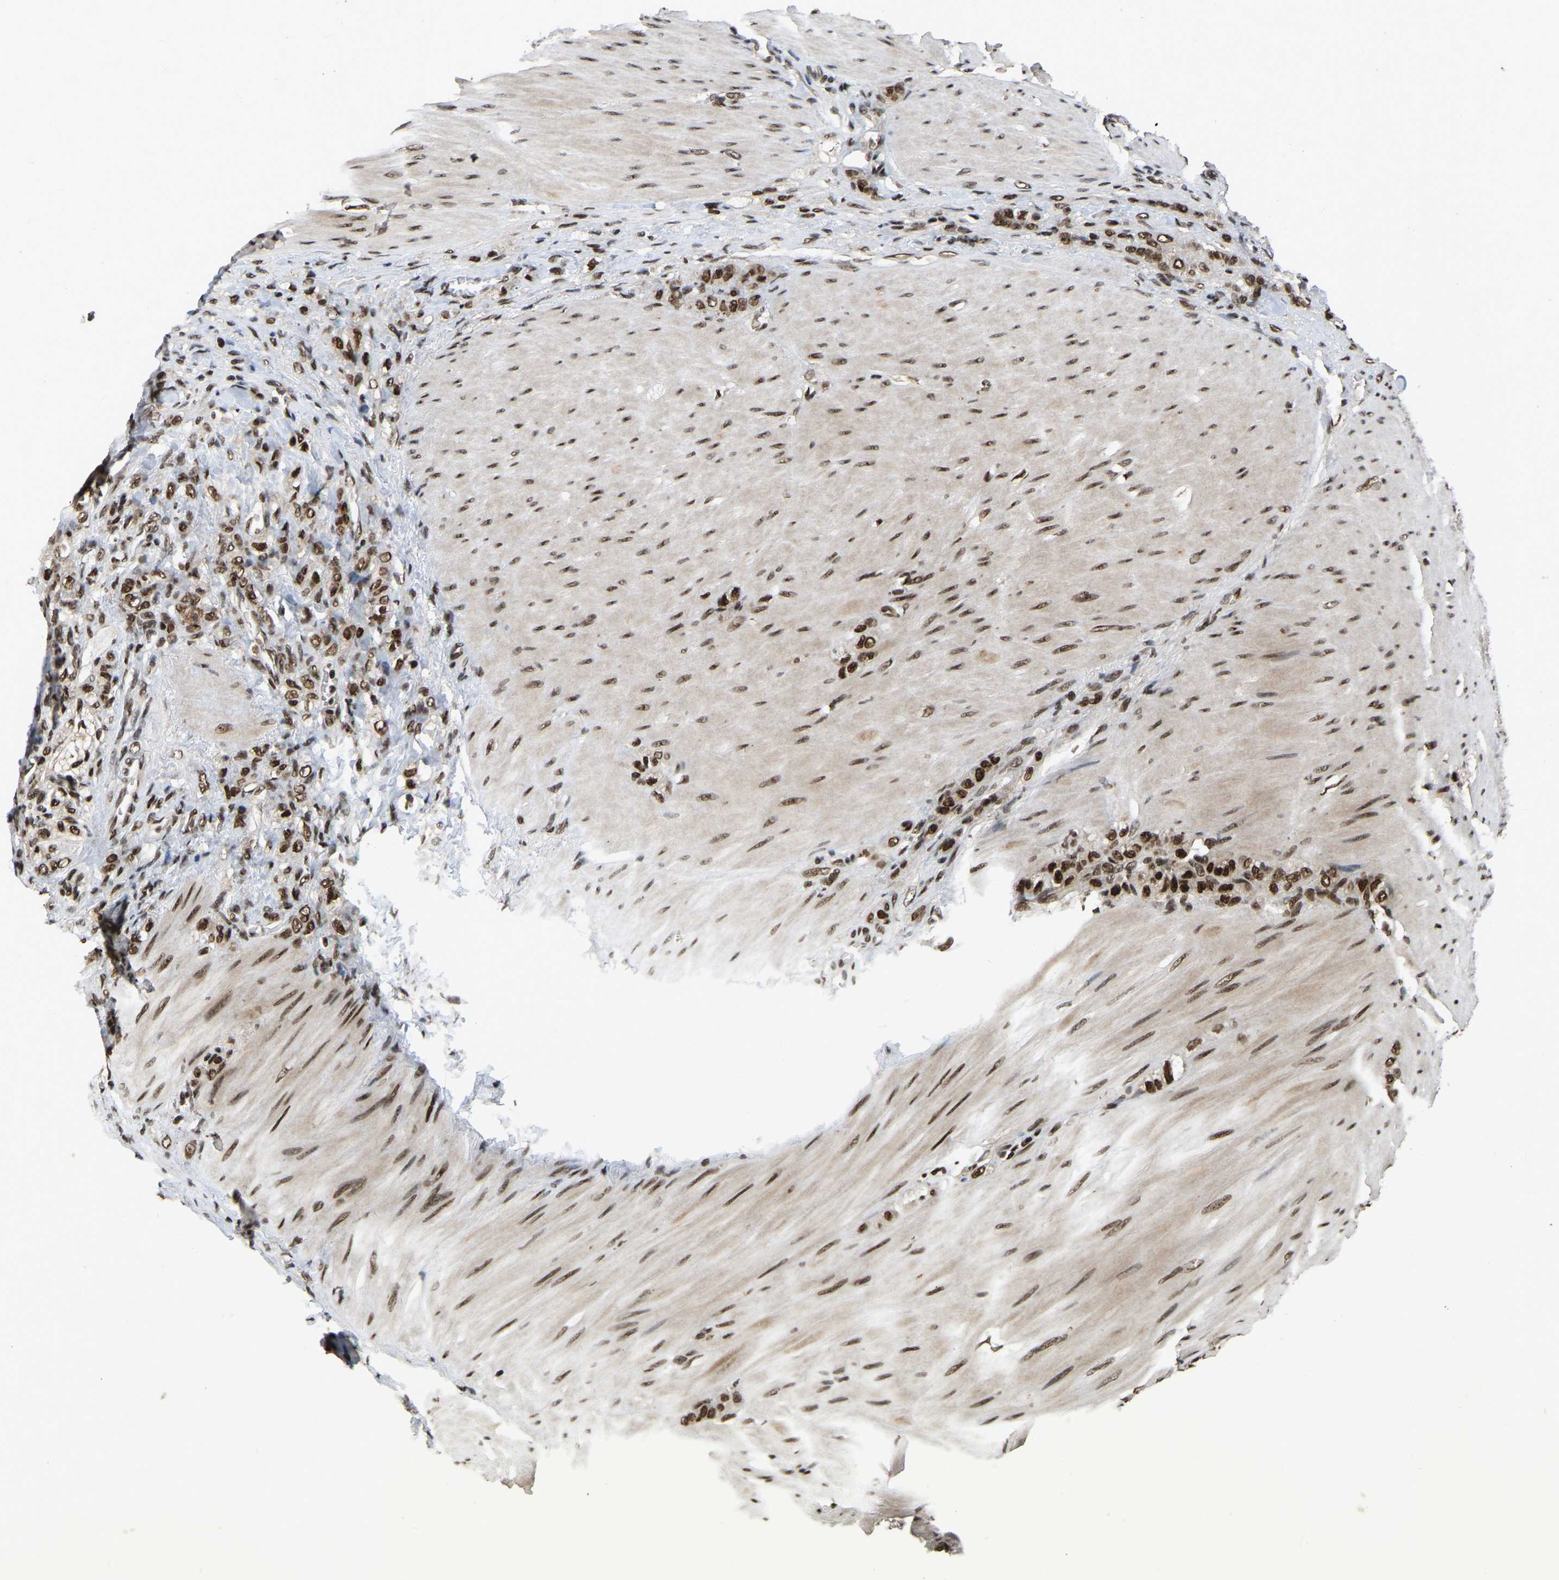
{"staining": {"intensity": "strong", "quantity": ">75%", "location": "nuclear"}, "tissue": "stomach cancer", "cell_type": "Tumor cells", "image_type": "cancer", "snomed": [{"axis": "morphology", "description": "Normal tissue, NOS"}, {"axis": "morphology", "description": "Adenocarcinoma, NOS"}, {"axis": "topography", "description": "Stomach"}], "caption": "Human stomach cancer (adenocarcinoma) stained with a brown dye exhibits strong nuclear positive expression in approximately >75% of tumor cells.", "gene": "TBL1XR1", "patient": {"sex": "male", "age": 82}}